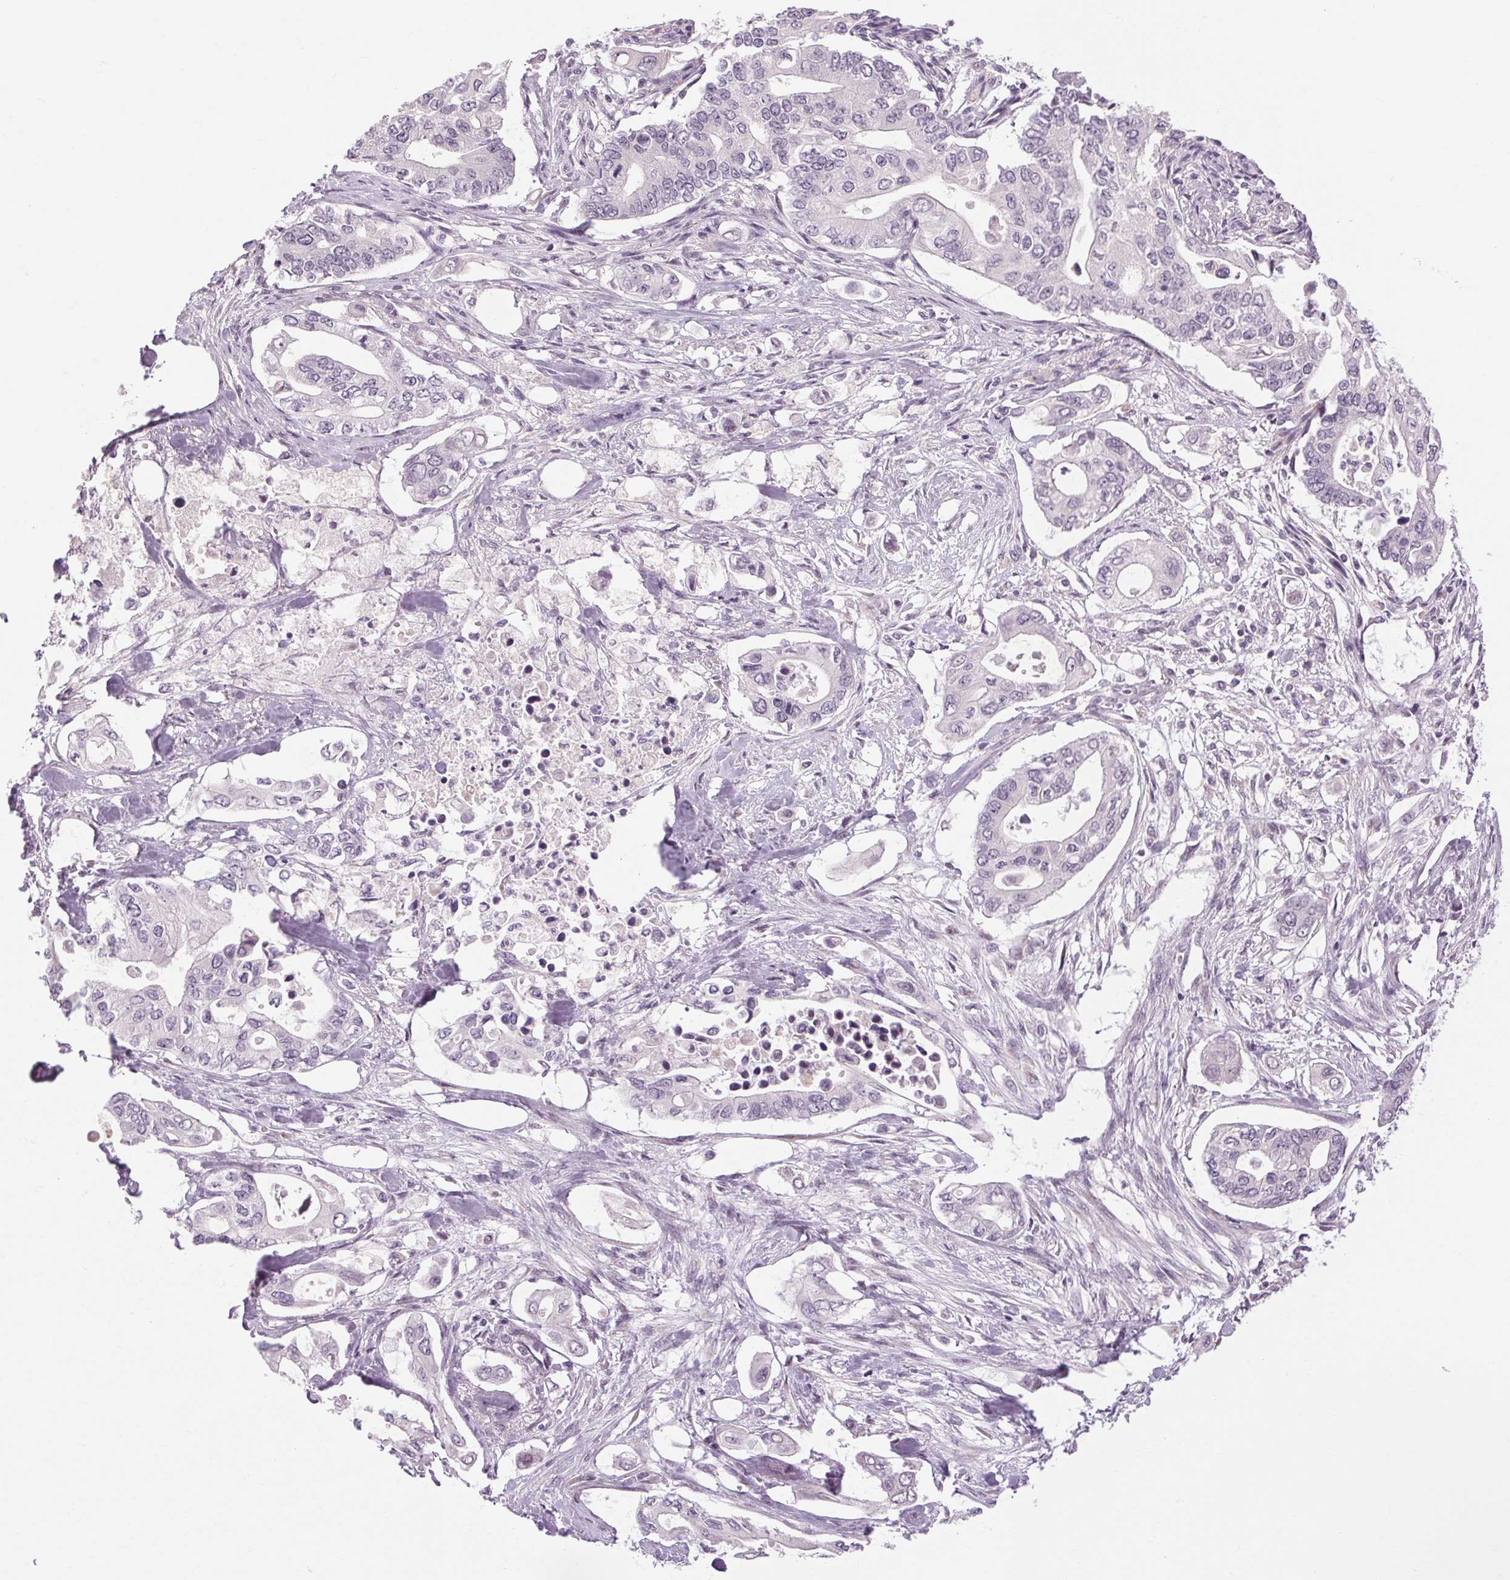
{"staining": {"intensity": "negative", "quantity": "none", "location": "none"}, "tissue": "pancreatic cancer", "cell_type": "Tumor cells", "image_type": "cancer", "snomed": [{"axis": "morphology", "description": "Adenocarcinoma, NOS"}, {"axis": "topography", "description": "Pancreas"}], "caption": "Immunohistochemistry (IHC) micrograph of human pancreatic cancer (adenocarcinoma) stained for a protein (brown), which exhibits no staining in tumor cells. Nuclei are stained in blue.", "gene": "KLHL40", "patient": {"sex": "female", "age": 63}}